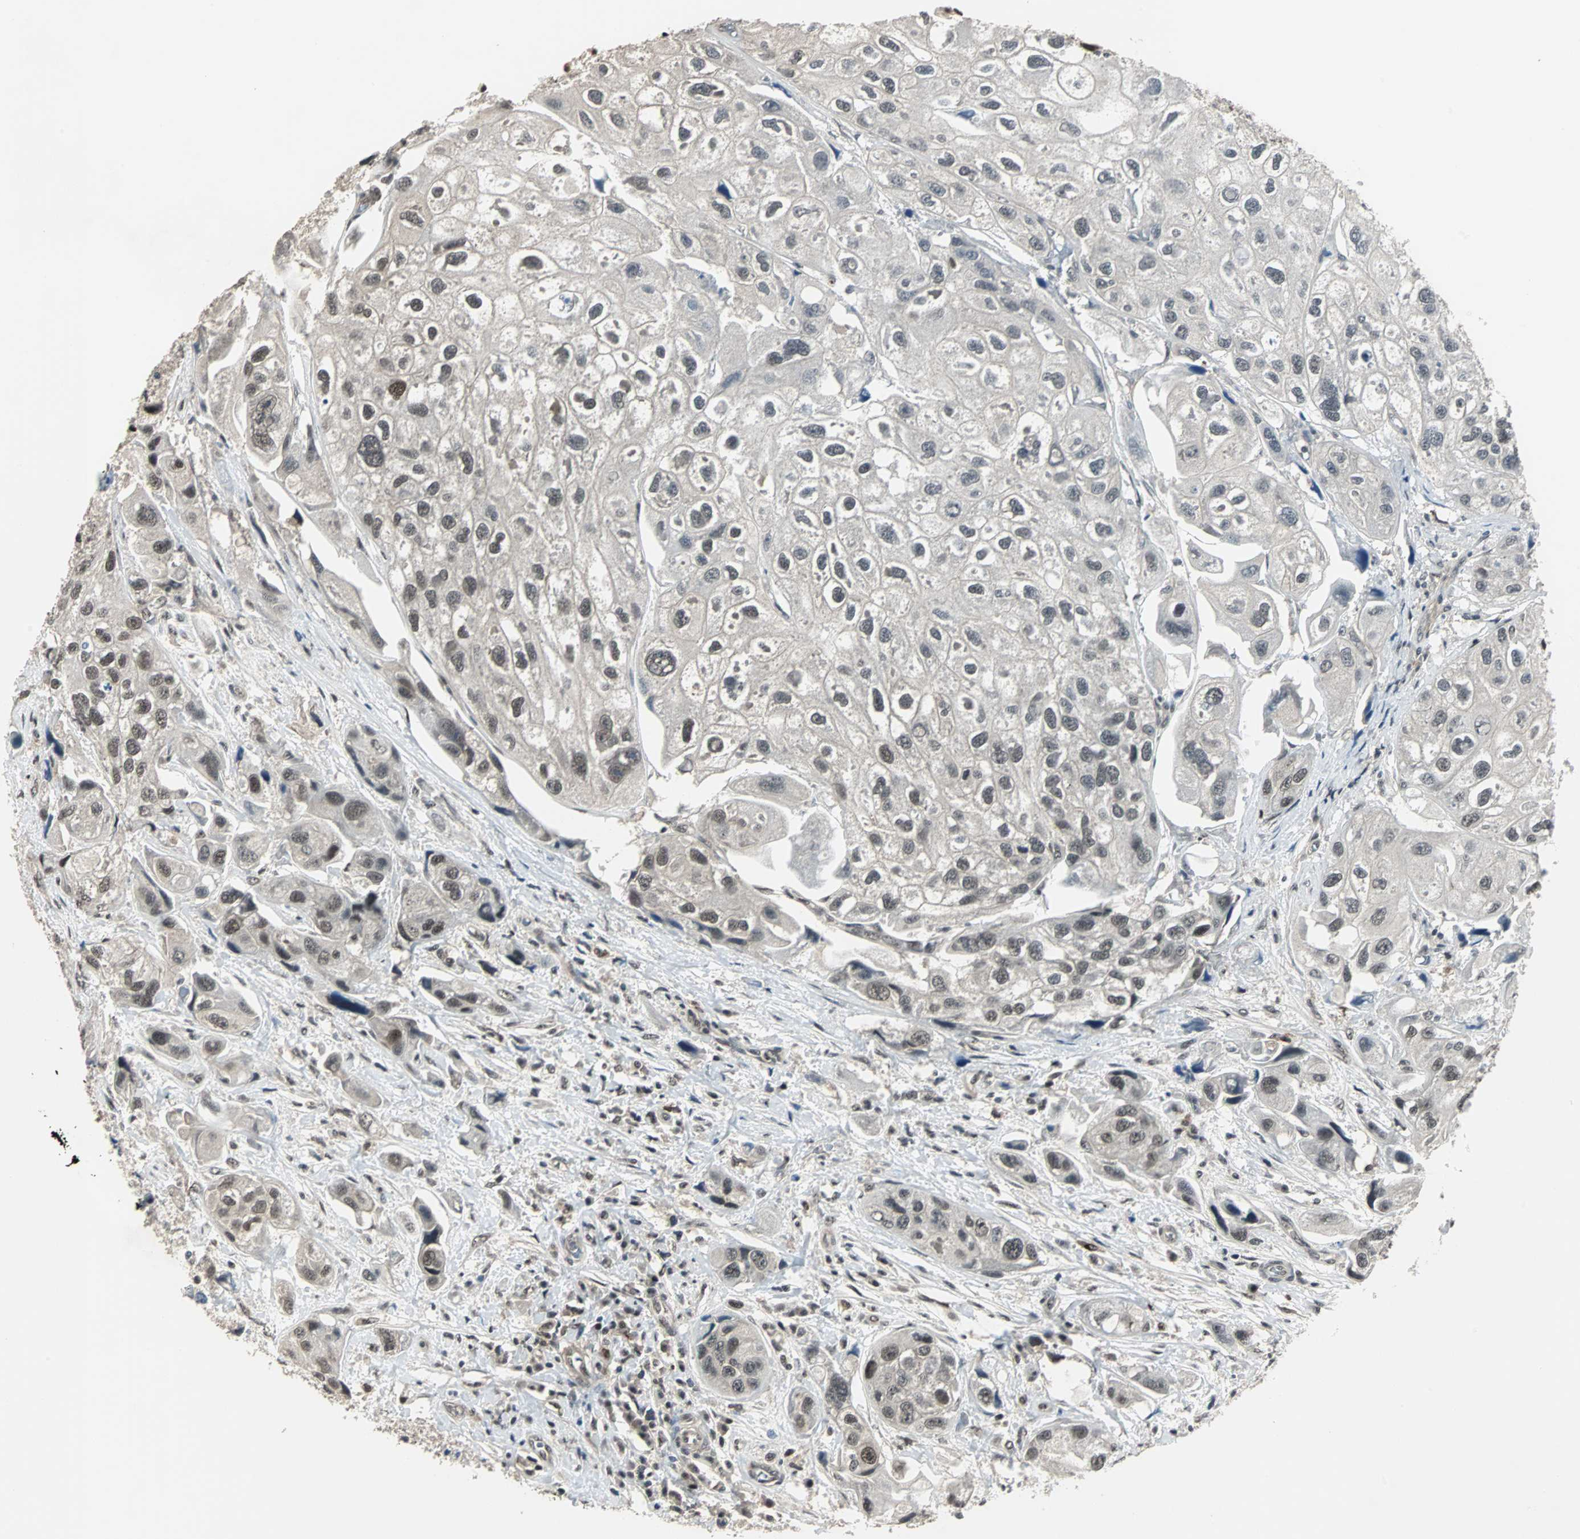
{"staining": {"intensity": "moderate", "quantity": ">75%", "location": "nuclear"}, "tissue": "urothelial cancer", "cell_type": "Tumor cells", "image_type": "cancer", "snomed": [{"axis": "morphology", "description": "Urothelial carcinoma, High grade"}, {"axis": "topography", "description": "Urinary bladder"}], "caption": "DAB immunohistochemical staining of human high-grade urothelial carcinoma shows moderate nuclear protein staining in about >75% of tumor cells.", "gene": "MKX", "patient": {"sex": "female", "age": 64}}